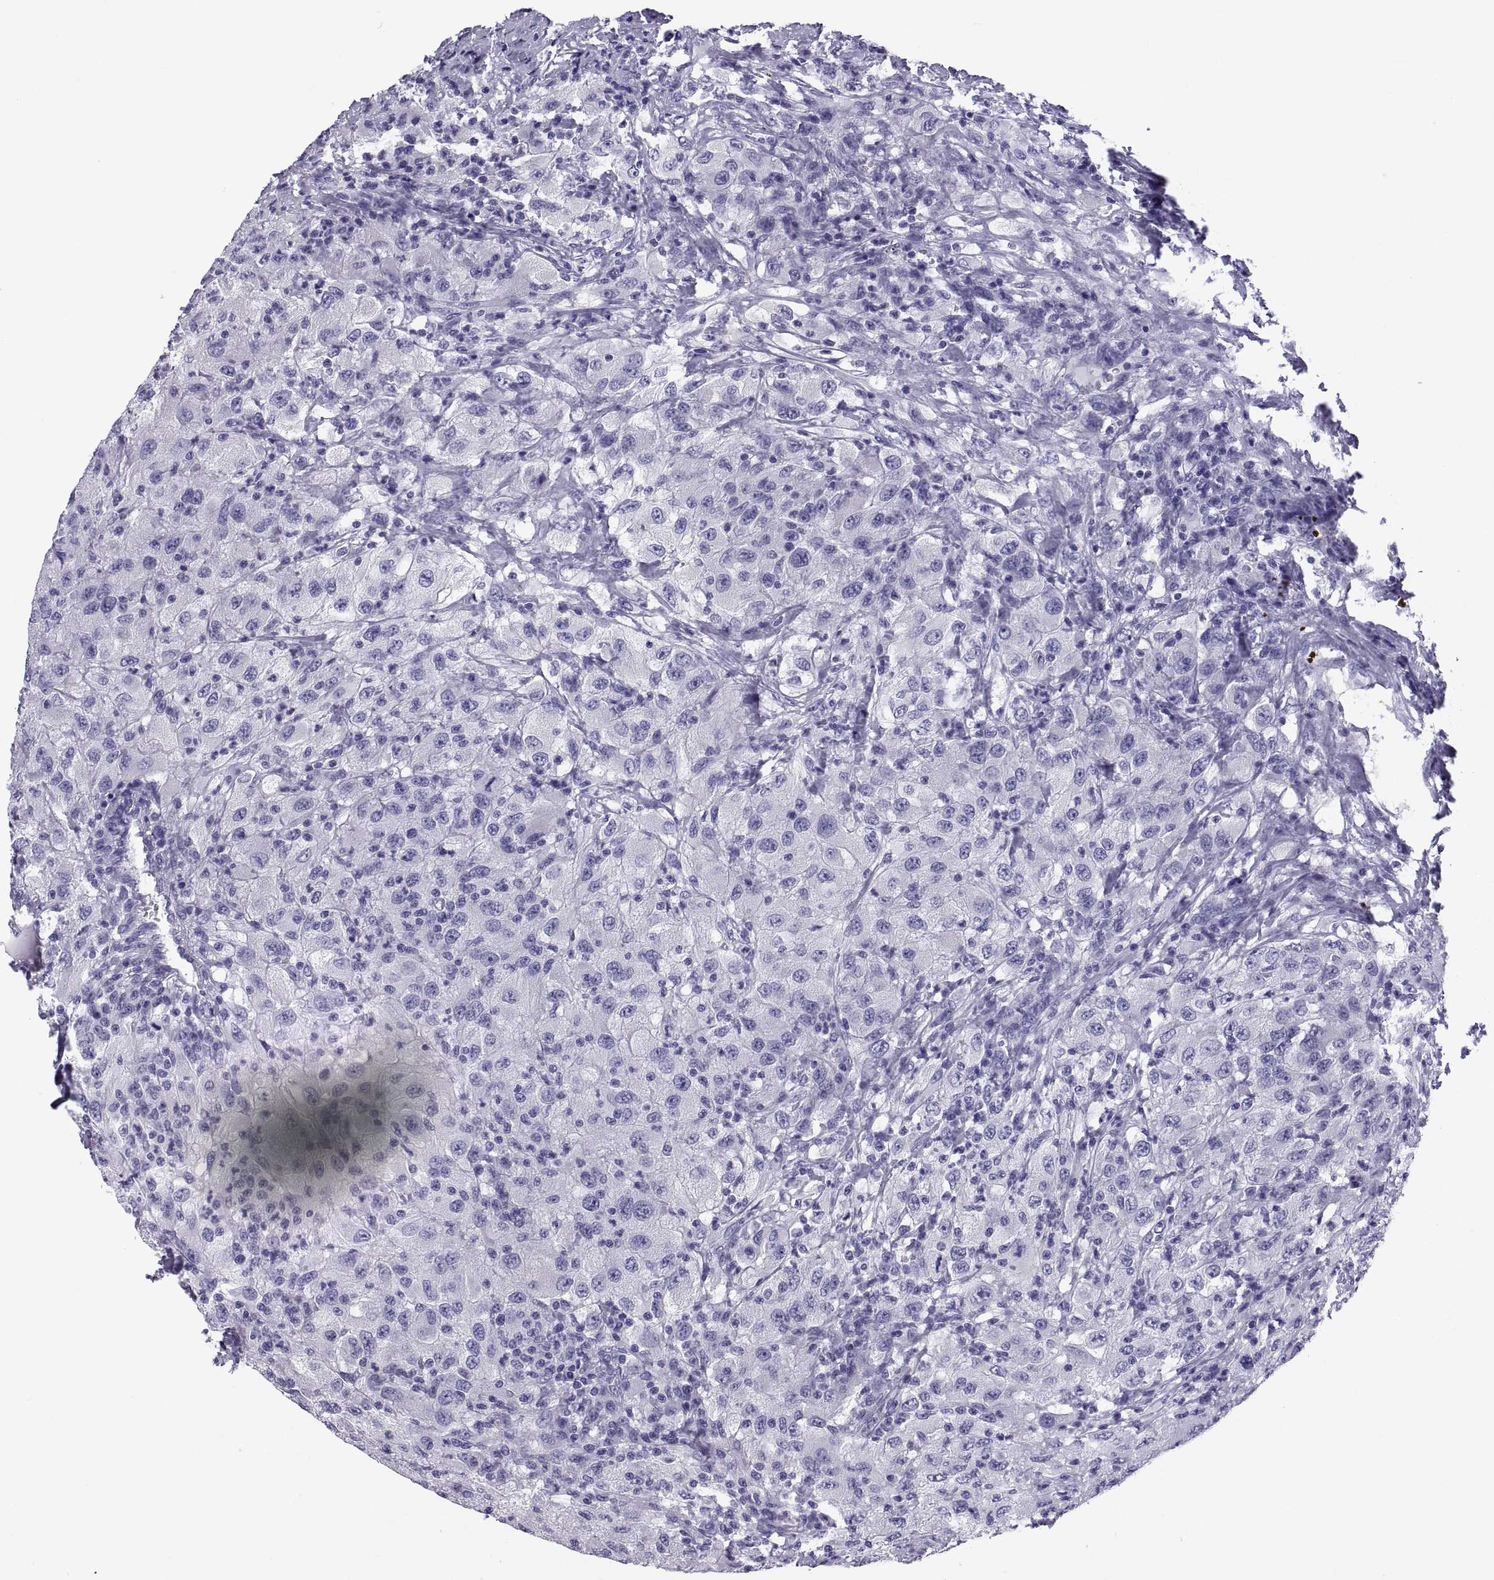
{"staining": {"intensity": "negative", "quantity": "none", "location": "none"}, "tissue": "renal cancer", "cell_type": "Tumor cells", "image_type": "cancer", "snomed": [{"axis": "morphology", "description": "Adenocarcinoma, NOS"}, {"axis": "topography", "description": "Kidney"}], "caption": "Immunohistochemical staining of human renal cancer demonstrates no significant positivity in tumor cells.", "gene": "RNASE12", "patient": {"sex": "female", "age": 67}}